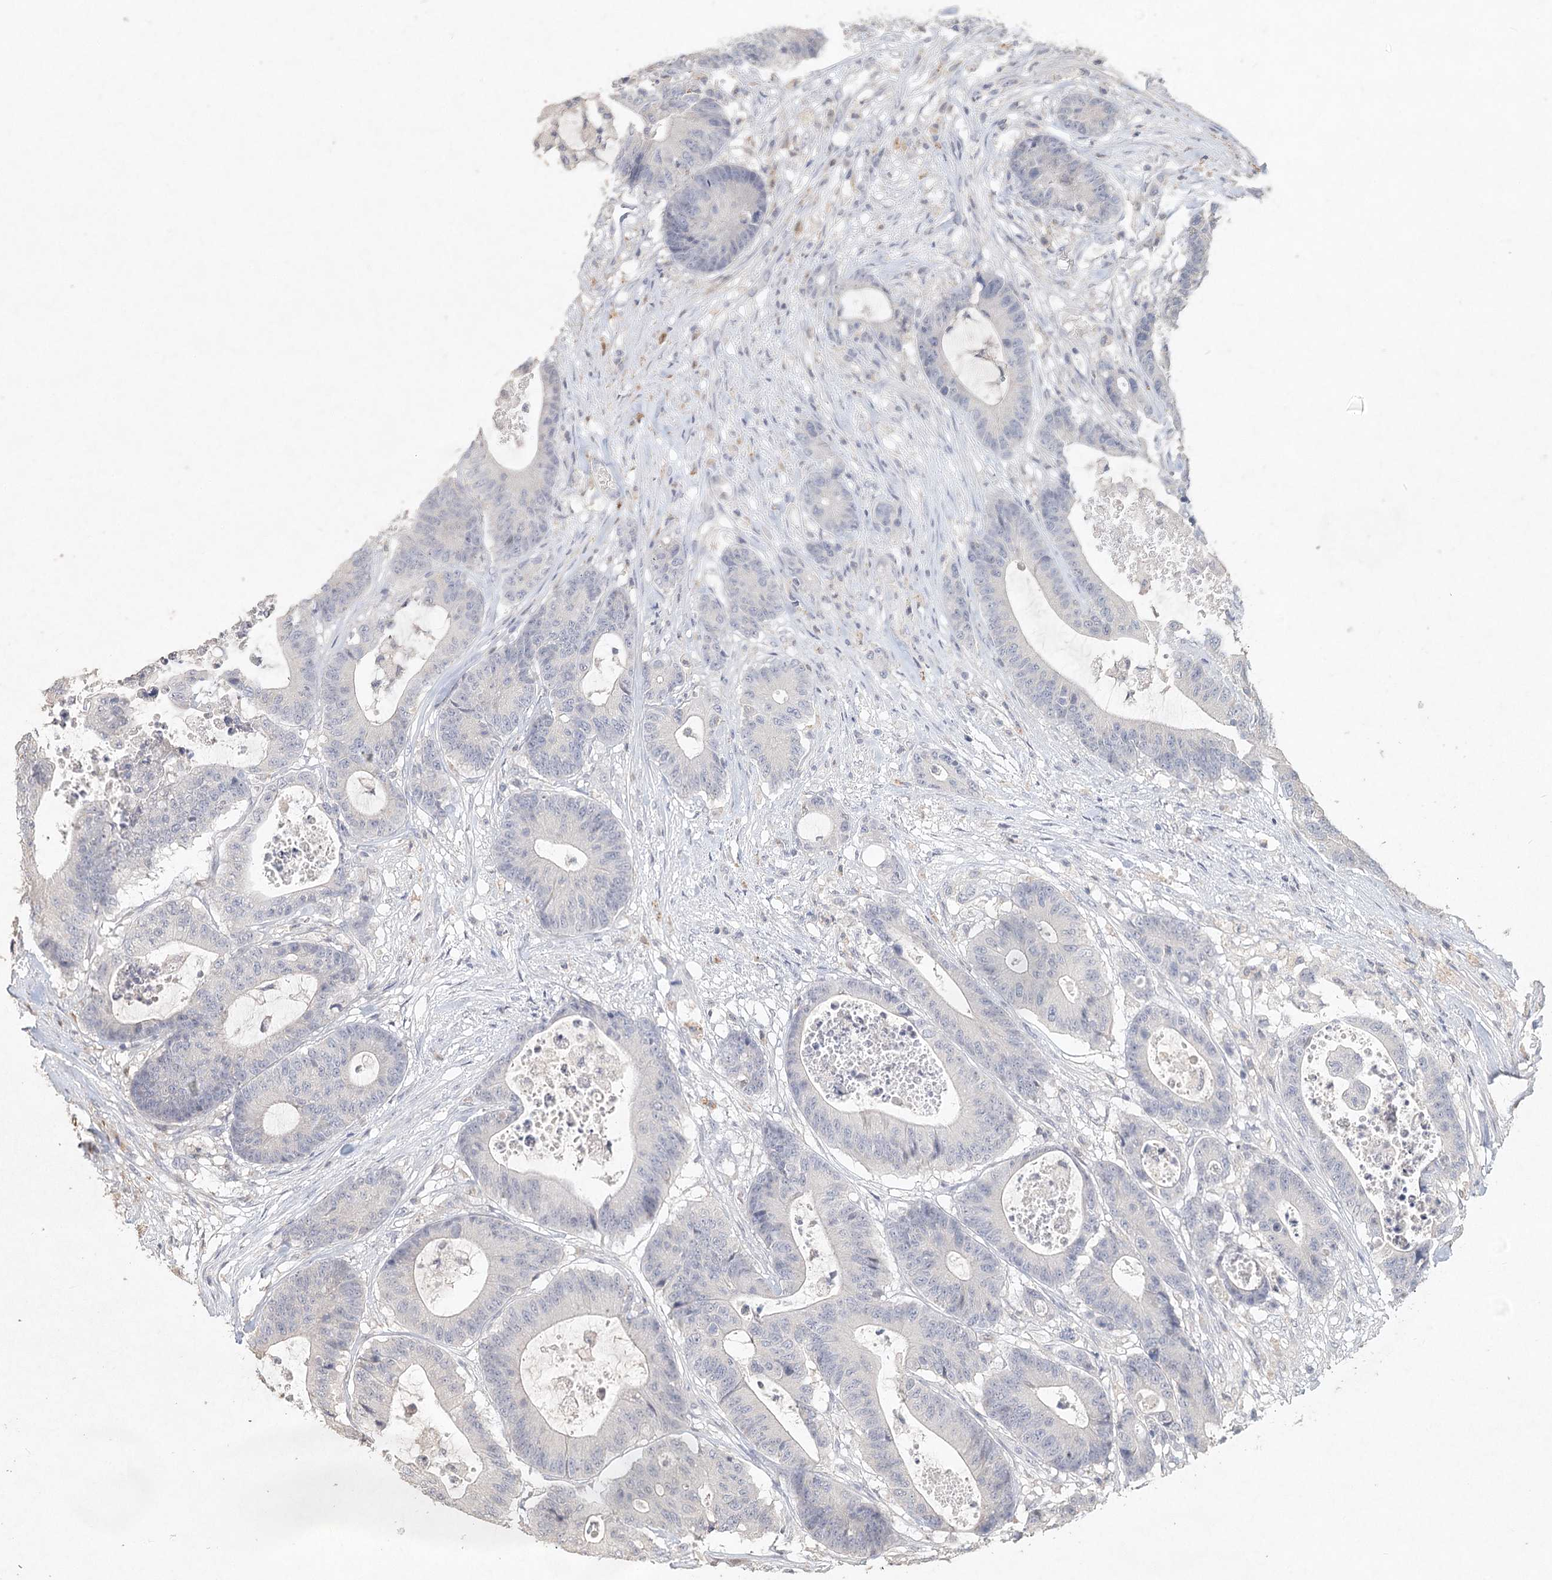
{"staining": {"intensity": "negative", "quantity": "none", "location": "none"}, "tissue": "colorectal cancer", "cell_type": "Tumor cells", "image_type": "cancer", "snomed": [{"axis": "morphology", "description": "Adenocarcinoma, NOS"}, {"axis": "topography", "description": "Colon"}], "caption": "Colorectal adenocarcinoma was stained to show a protein in brown. There is no significant staining in tumor cells.", "gene": "ARSI", "patient": {"sex": "female", "age": 84}}